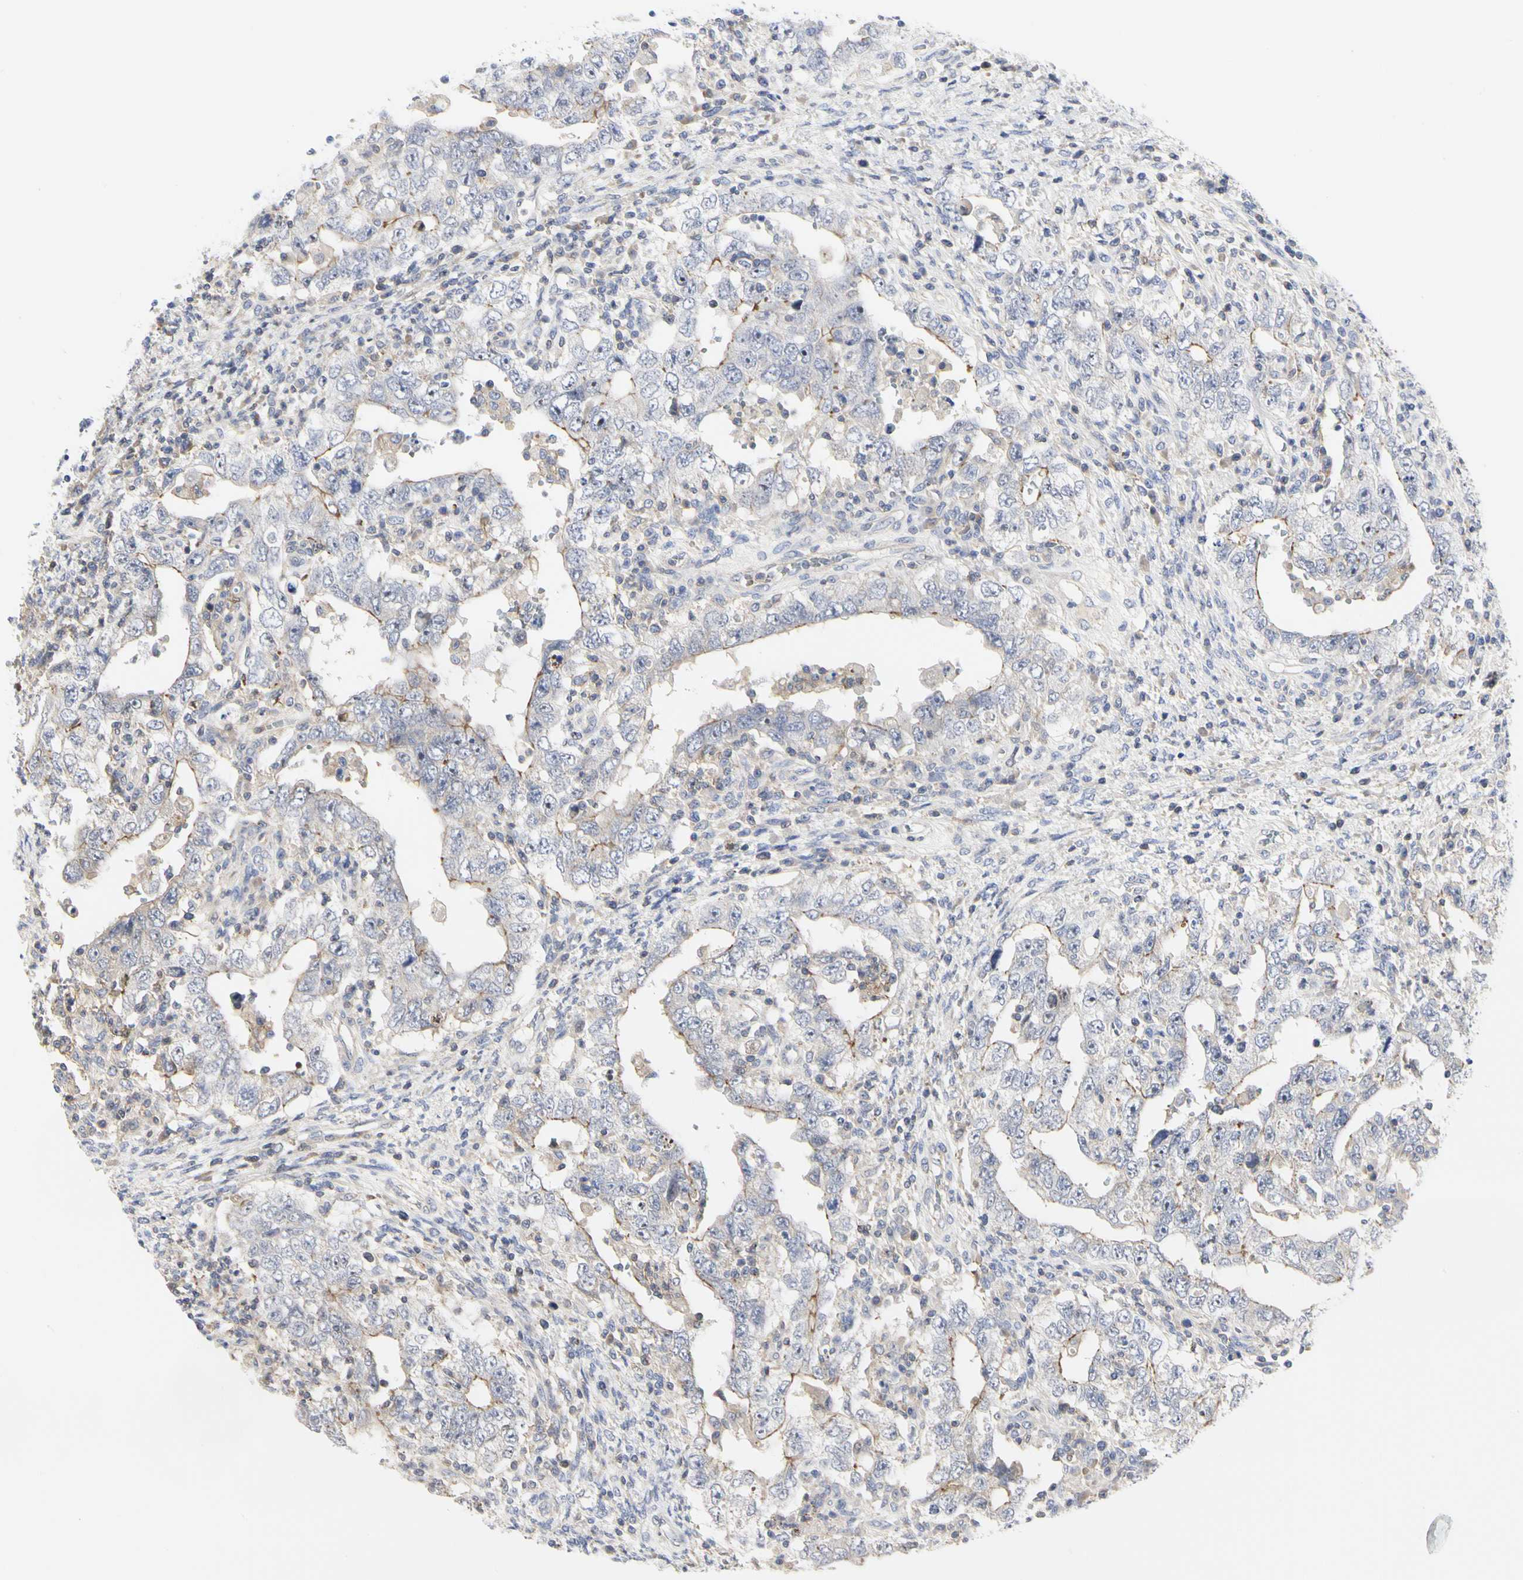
{"staining": {"intensity": "moderate", "quantity": "<25%", "location": "cytoplasmic/membranous"}, "tissue": "testis cancer", "cell_type": "Tumor cells", "image_type": "cancer", "snomed": [{"axis": "morphology", "description": "Carcinoma, Embryonal, NOS"}, {"axis": "topography", "description": "Testis"}], "caption": "Human embryonal carcinoma (testis) stained with a brown dye demonstrates moderate cytoplasmic/membranous positive staining in about <25% of tumor cells.", "gene": "SHANK2", "patient": {"sex": "male", "age": 26}}